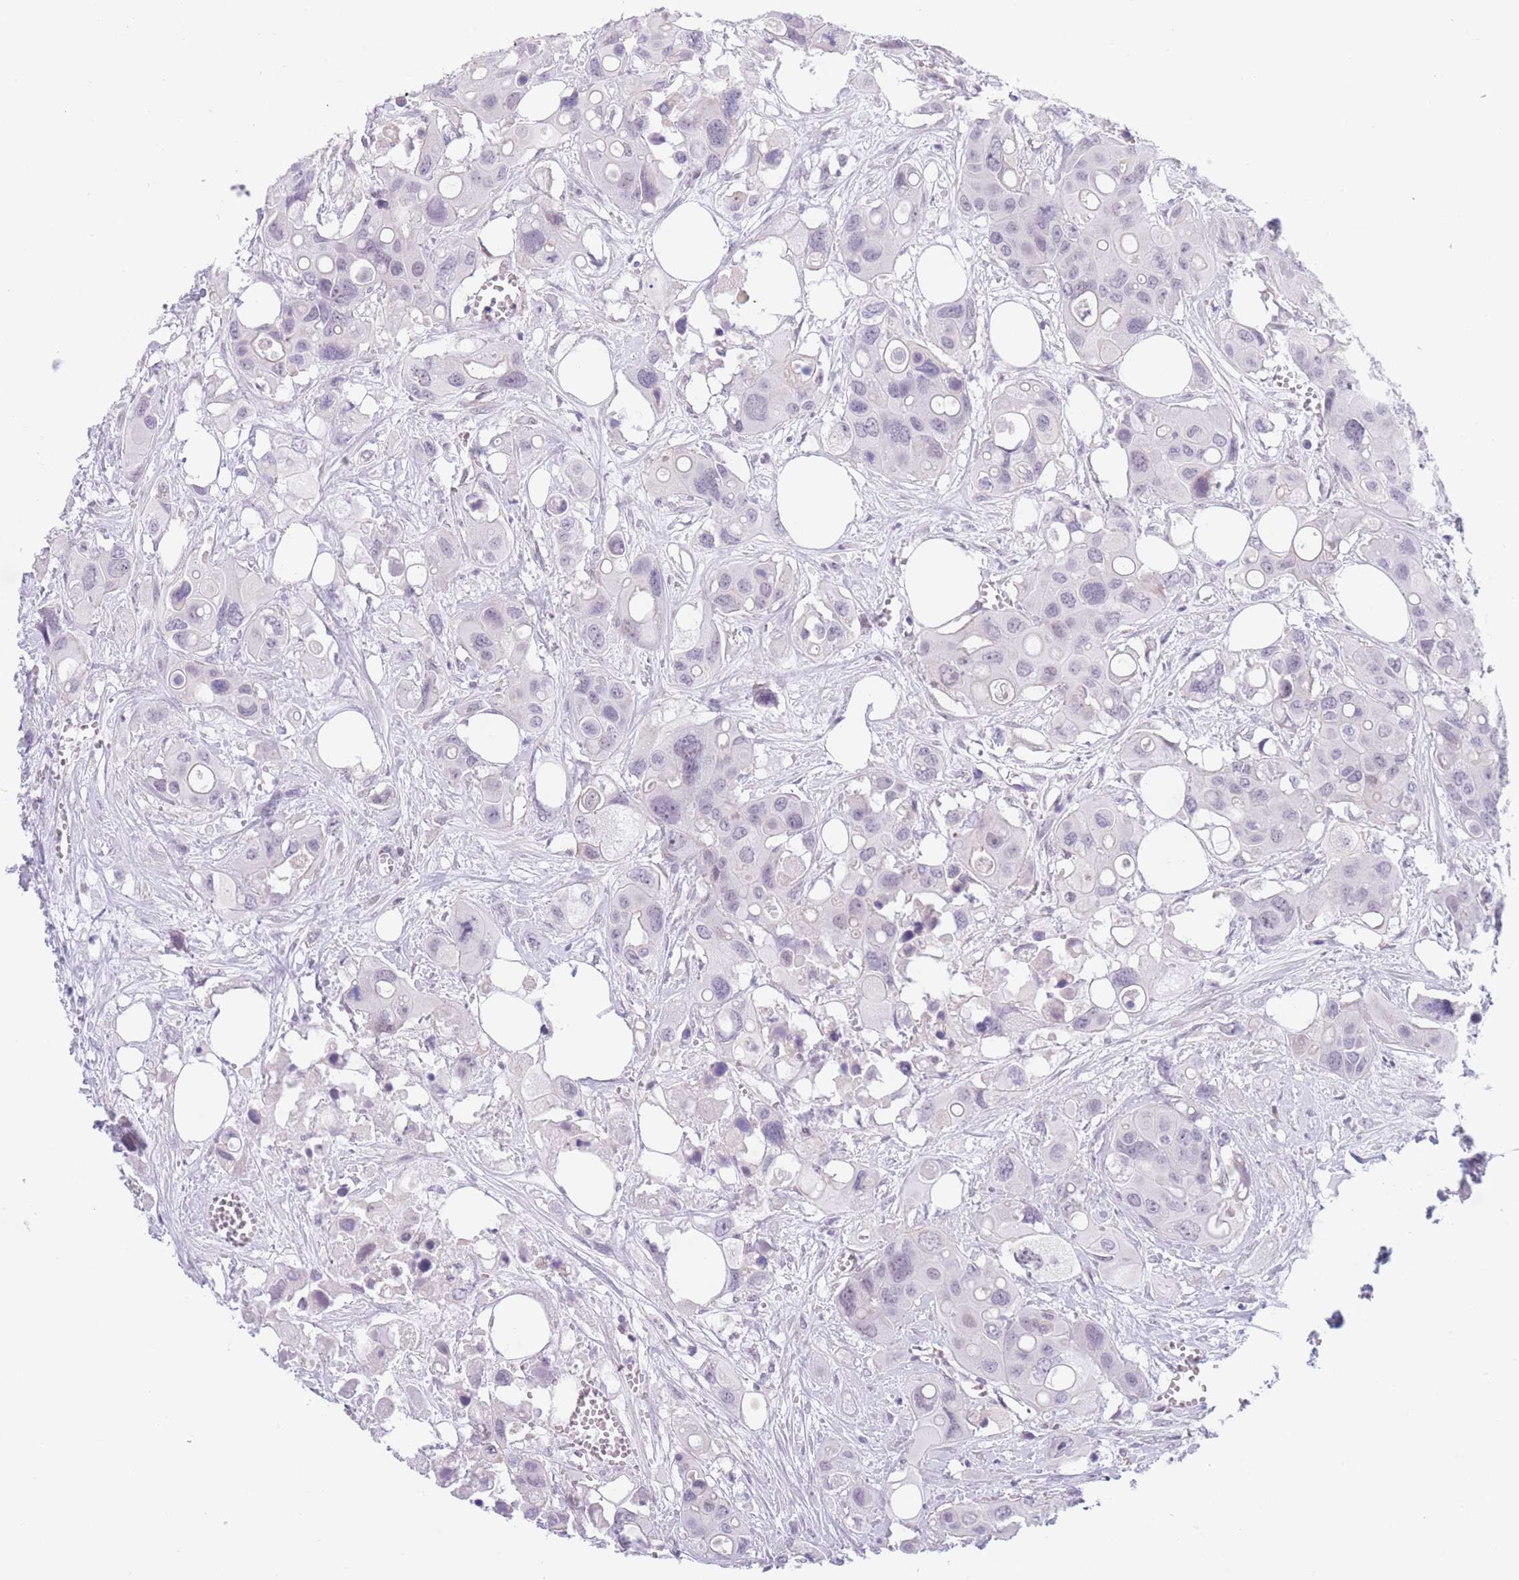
{"staining": {"intensity": "negative", "quantity": "none", "location": "none"}, "tissue": "colorectal cancer", "cell_type": "Tumor cells", "image_type": "cancer", "snomed": [{"axis": "morphology", "description": "Adenocarcinoma, NOS"}, {"axis": "topography", "description": "Colon"}], "caption": "This is an immunohistochemistry micrograph of human colorectal adenocarcinoma. There is no expression in tumor cells.", "gene": "PODXL", "patient": {"sex": "male", "age": 77}}